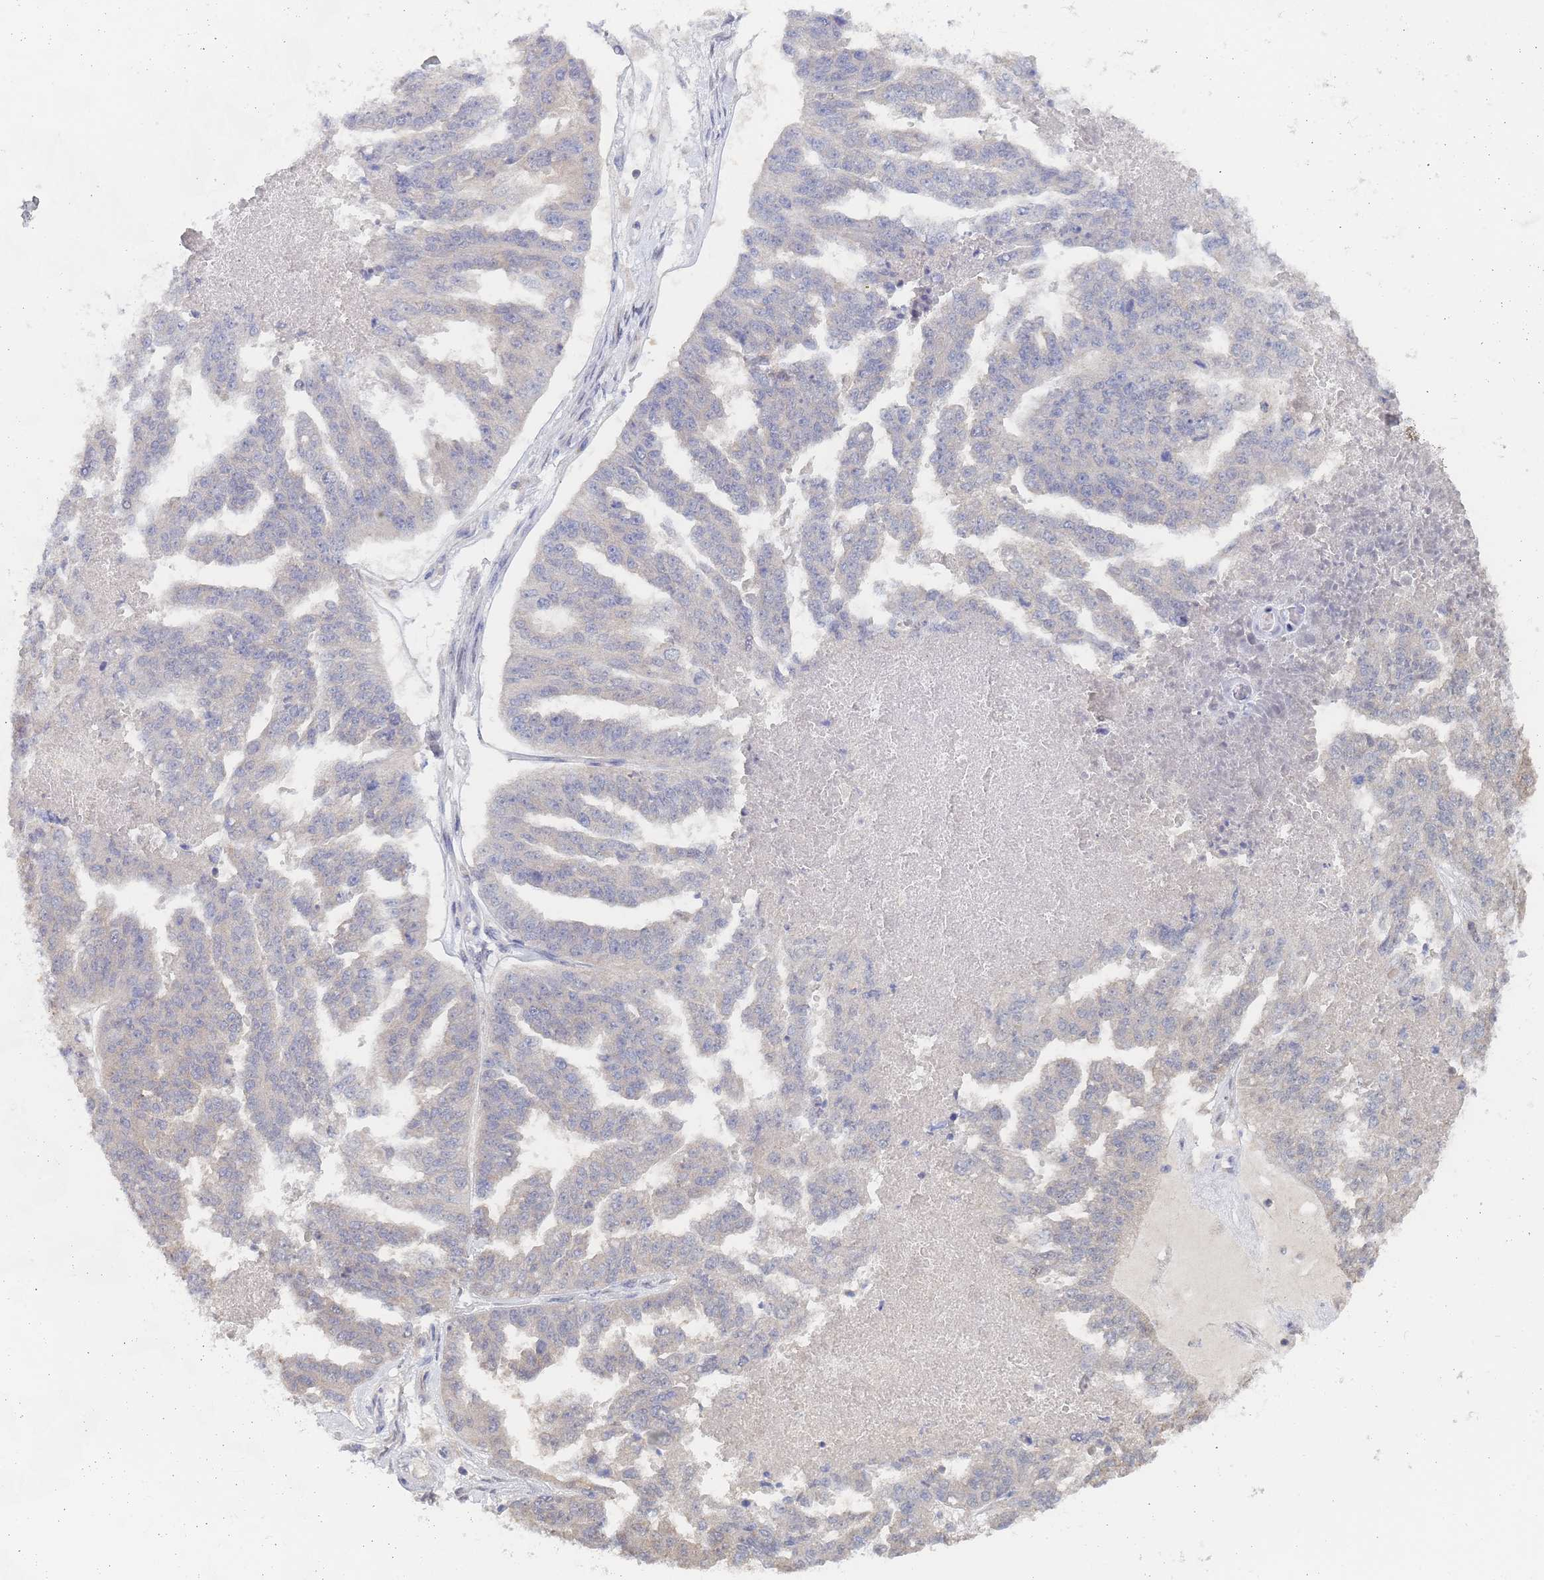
{"staining": {"intensity": "moderate", "quantity": "25%-75%", "location": "cytoplasmic/membranous"}, "tissue": "ovarian cancer", "cell_type": "Tumor cells", "image_type": "cancer", "snomed": [{"axis": "morphology", "description": "Cystadenocarcinoma, serous, NOS"}, {"axis": "topography", "description": "Ovary"}], "caption": "Immunohistochemistry (DAB) staining of ovarian serous cystadenocarcinoma shows moderate cytoplasmic/membranous protein expression in approximately 25%-75% of tumor cells.", "gene": "PPP6C", "patient": {"sex": "female", "age": 58}}